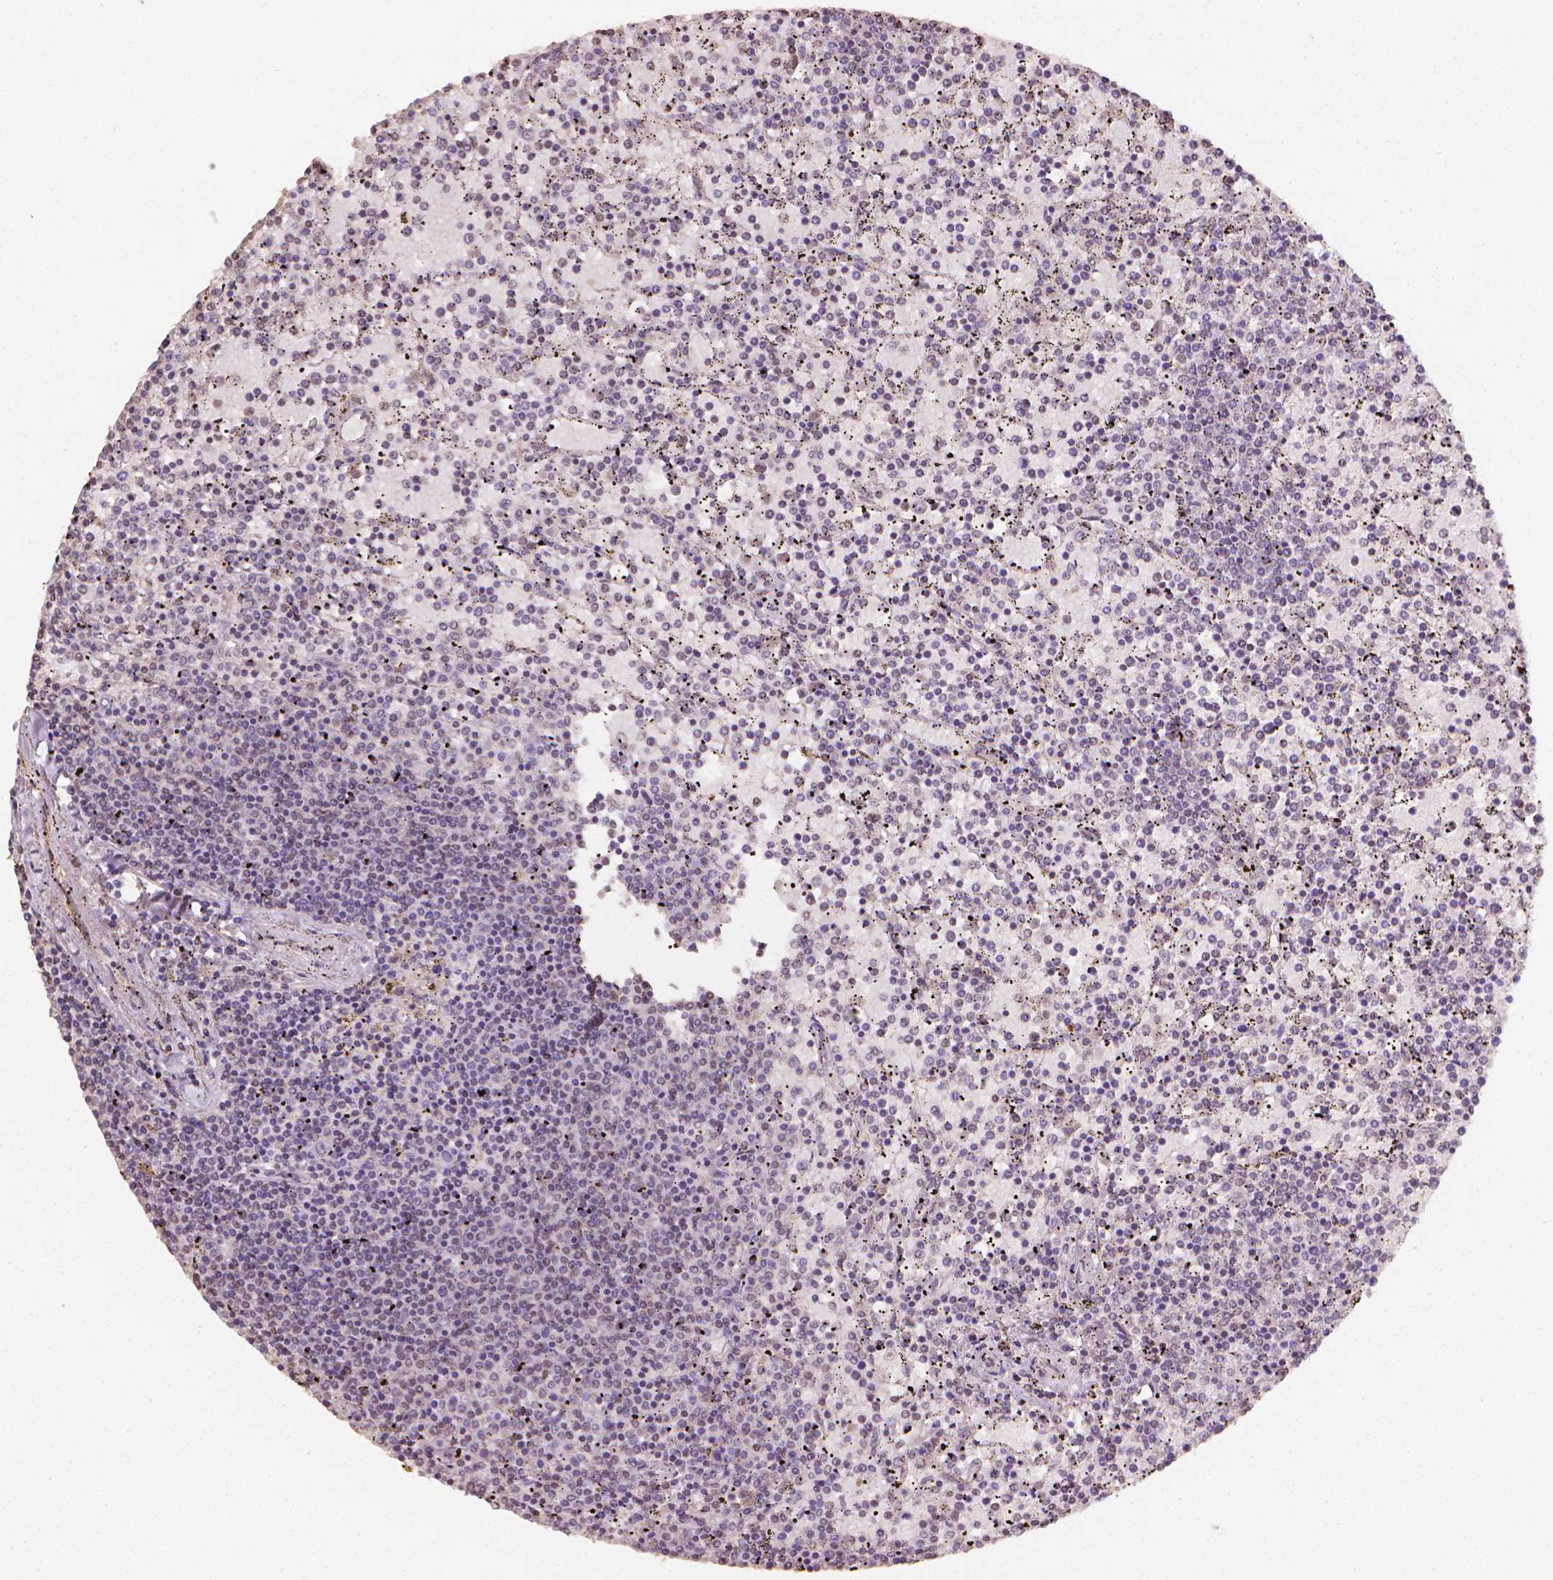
{"staining": {"intensity": "negative", "quantity": "none", "location": "none"}, "tissue": "lymphoma", "cell_type": "Tumor cells", "image_type": "cancer", "snomed": [{"axis": "morphology", "description": "Malignant lymphoma, non-Hodgkin's type, Low grade"}, {"axis": "topography", "description": "Spleen"}], "caption": "DAB immunohistochemical staining of lymphoma demonstrates no significant expression in tumor cells.", "gene": "DCN", "patient": {"sex": "female", "age": 77}}